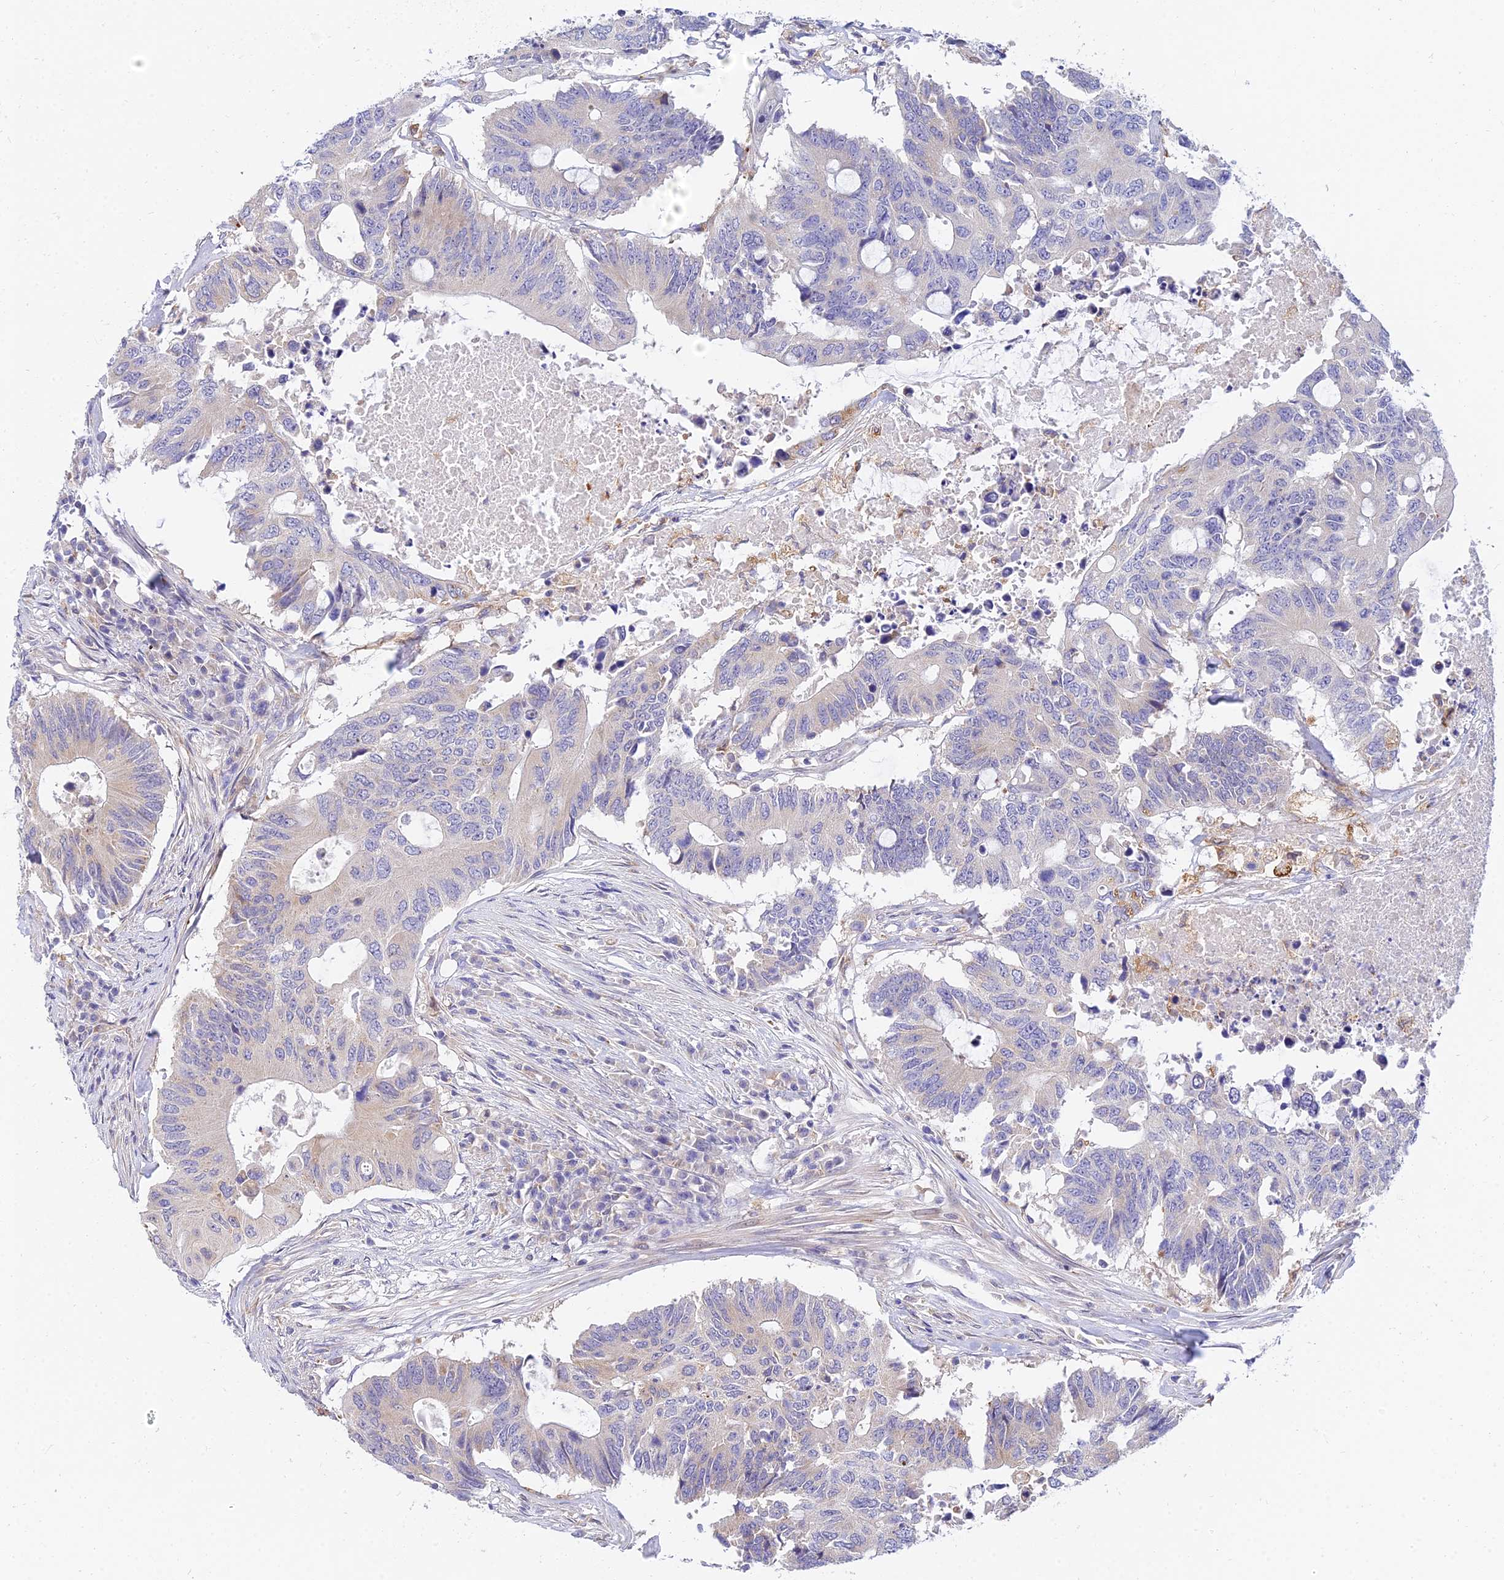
{"staining": {"intensity": "negative", "quantity": "none", "location": "none"}, "tissue": "colorectal cancer", "cell_type": "Tumor cells", "image_type": "cancer", "snomed": [{"axis": "morphology", "description": "Adenocarcinoma, NOS"}, {"axis": "topography", "description": "Colon"}], "caption": "Immunohistochemistry (IHC) of human colorectal cancer shows no staining in tumor cells.", "gene": "ARL8B", "patient": {"sex": "male", "age": 71}}